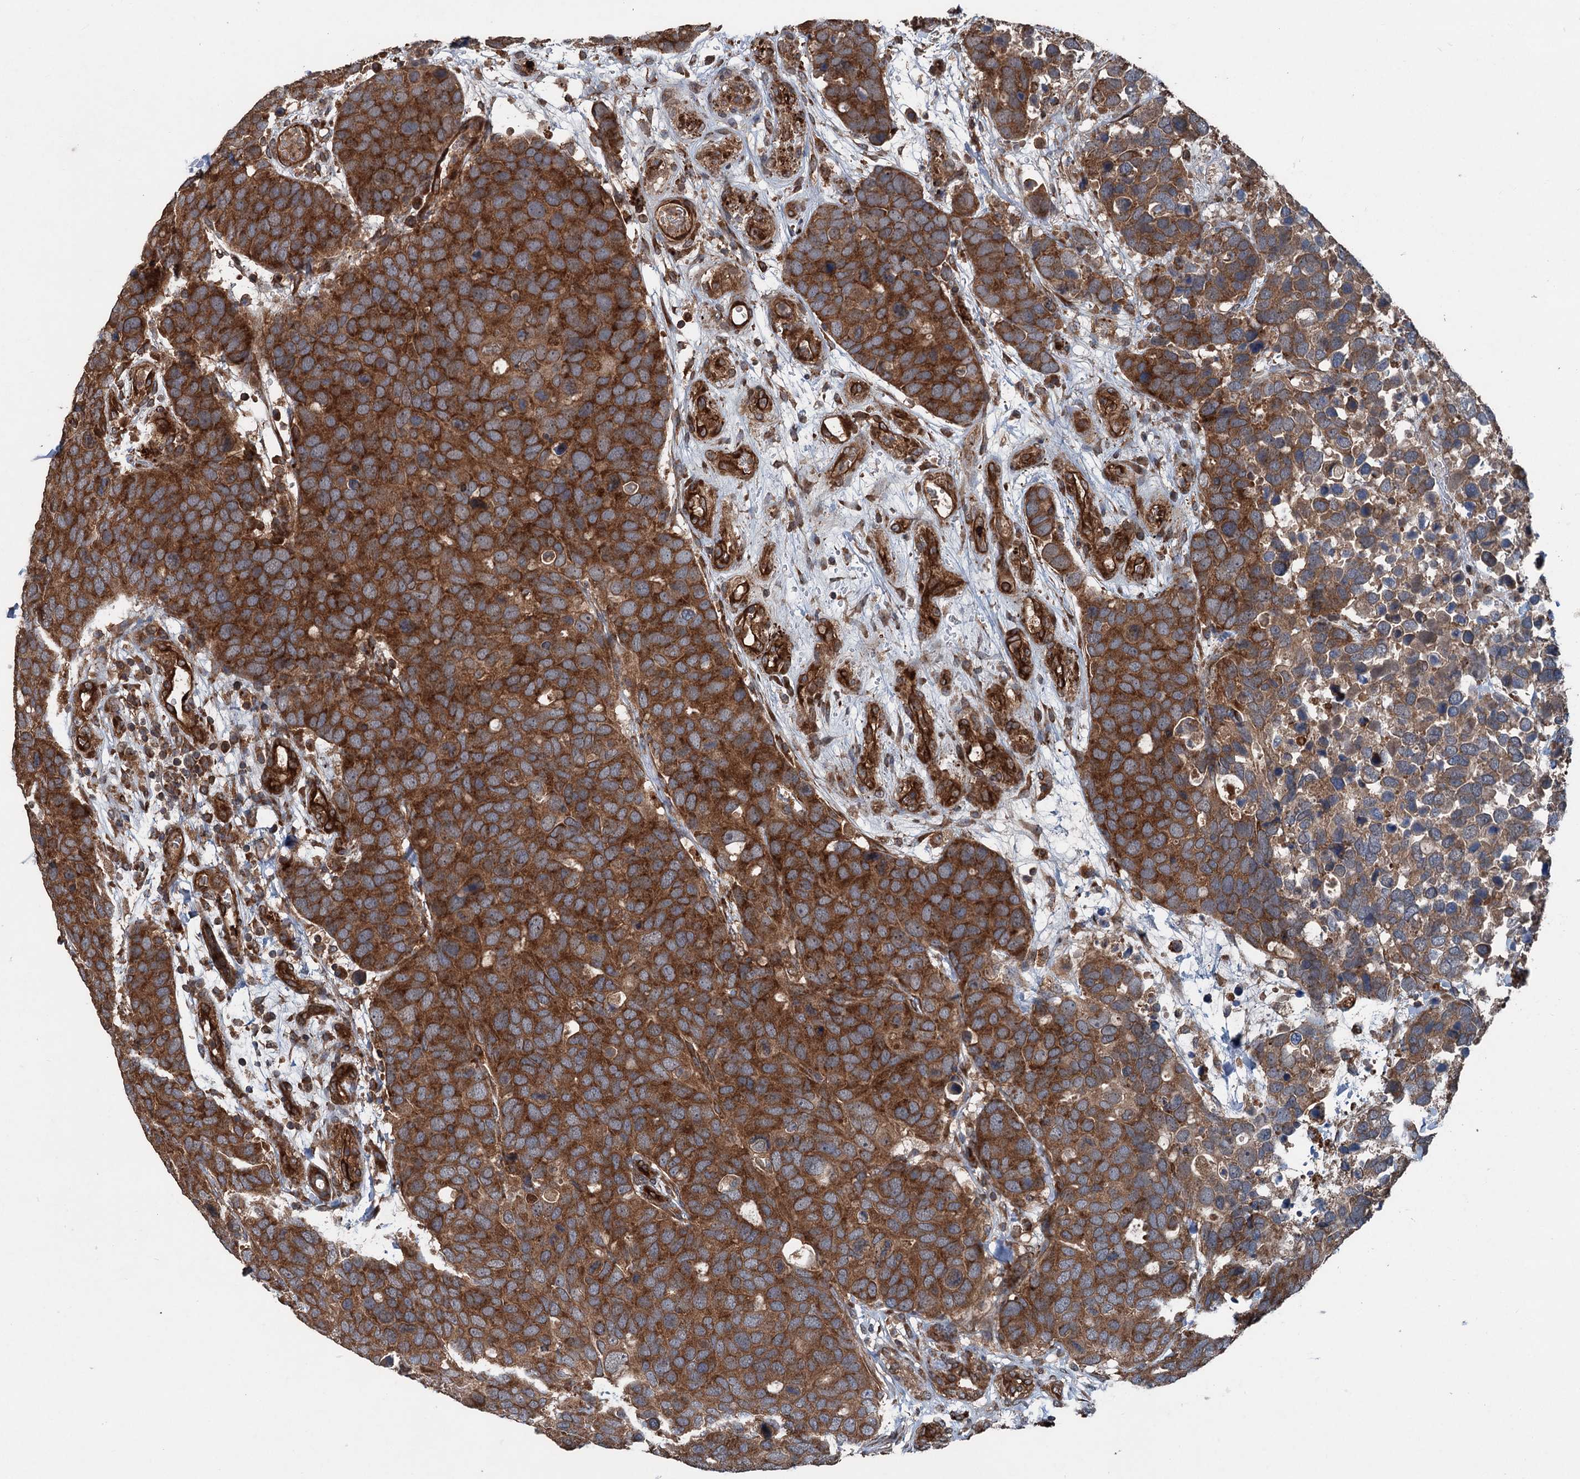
{"staining": {"intensity": "moderate", "quantity": ">75%", "location": "cytoplasmic/membranous"}, "tissue": "breast cancer", "cell_type": "Tumor cells", "image_type": "cancer", "snomed": [{"axis": "morphology", "description": "Duct carcinoma"}, {"axis": "topography", "description": "Breast"}], "caption": "Immunohistochemistry of human breast cancer (infiltrating ductal carcinoma) demonstrates medium levels of moderate cytoplasmic/membranous staining in approximately >75% of tumor cells.", "gene": "RNF214", "patient": {"sex": "female", "age": 83}}